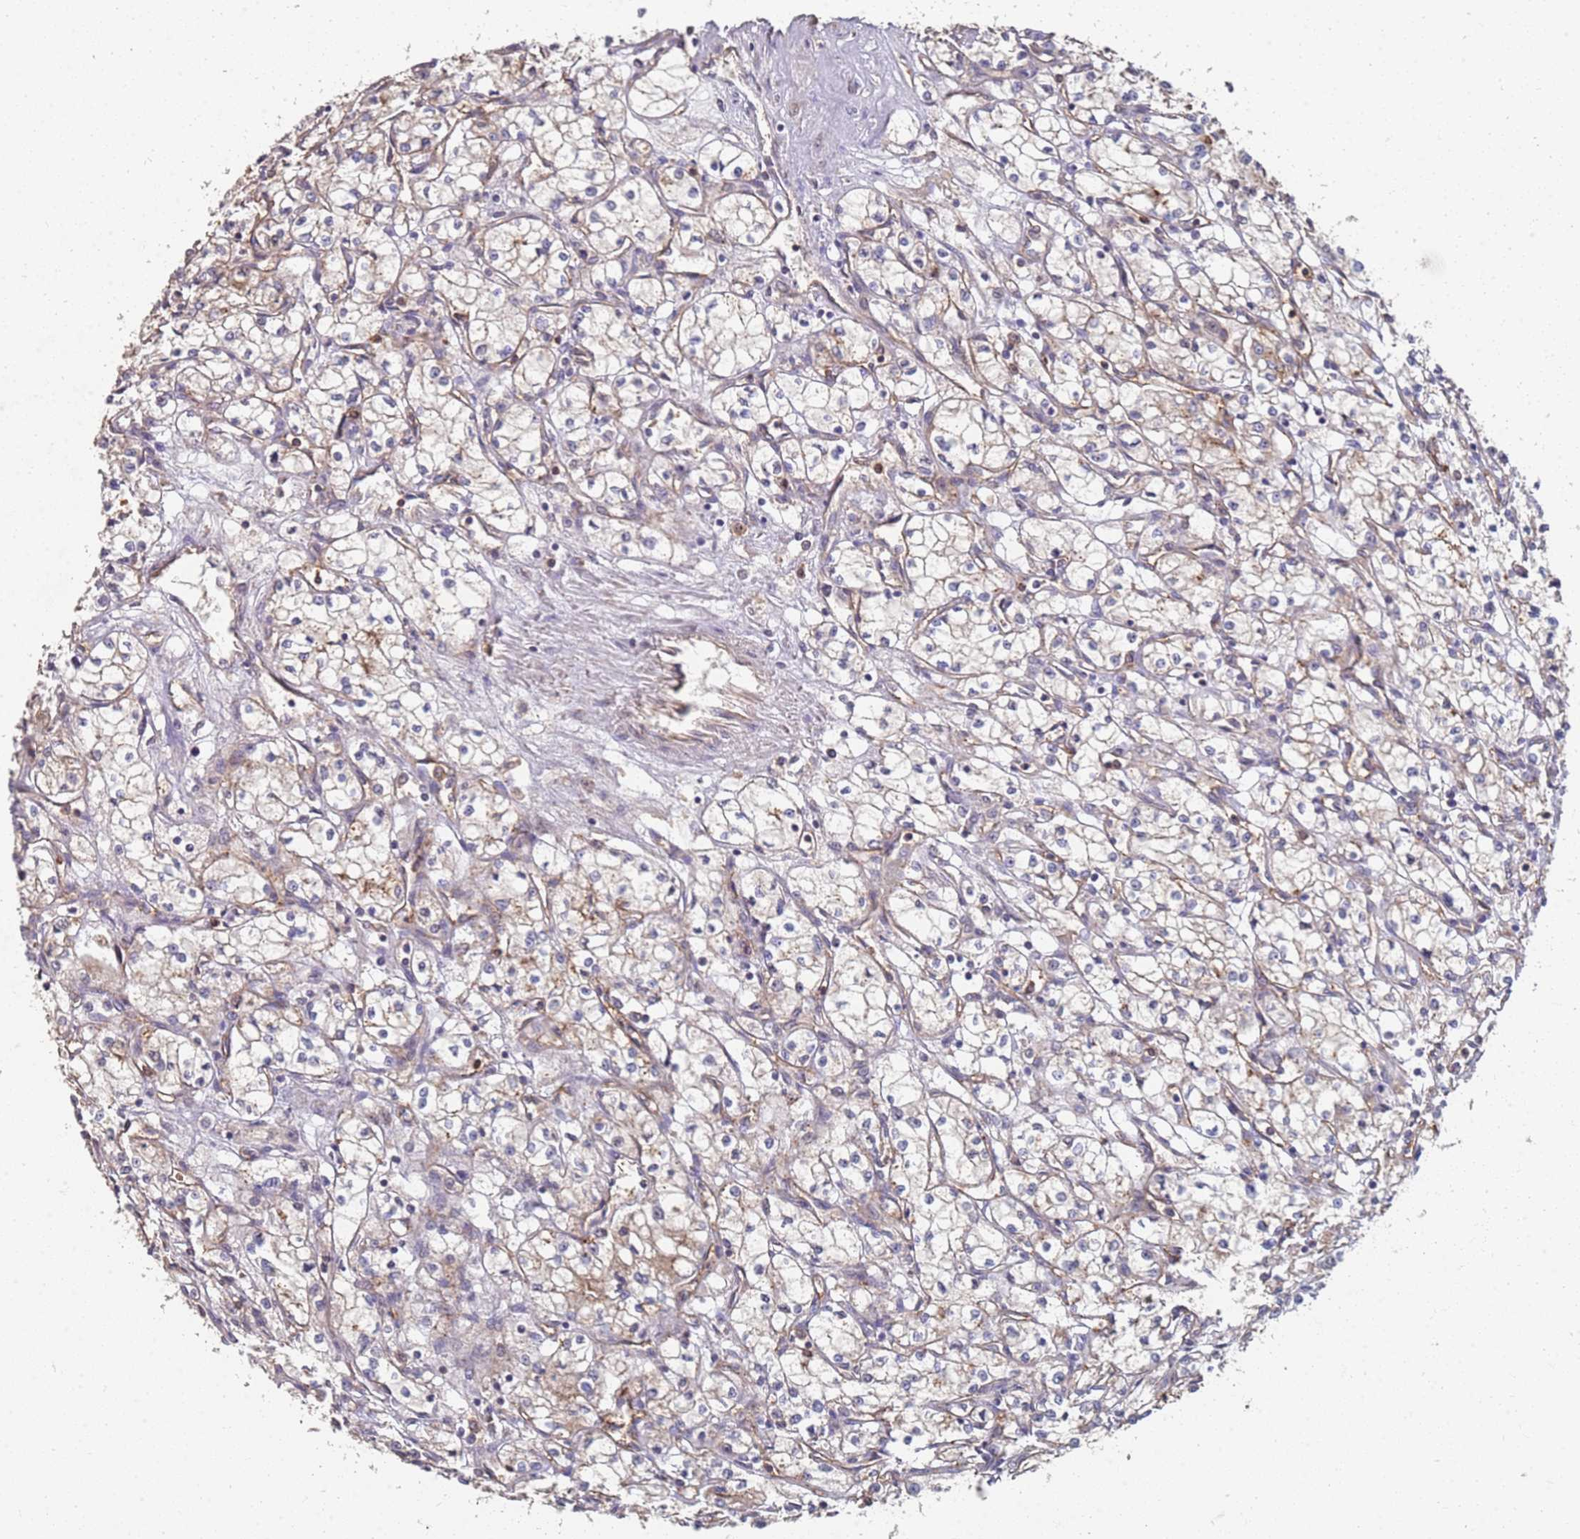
{"staining": {"intensity": "negative", "quantity": "none", "location": "none"}, "tissue": "renal cancer", "cell_type": "Tumor cells", "image_type": "cancer", "snomed": [{"axis": "morphology", "description": "Adenocarcinoma, NOS"}, {"axis": "topography", "description": "Kidney"}], "caption": "A histopathology image of human renal adenocarcinoma is negative for staining in tumor cells.", "gene": "ABCB6", "patient": {"sex": "male", "age": 59}}